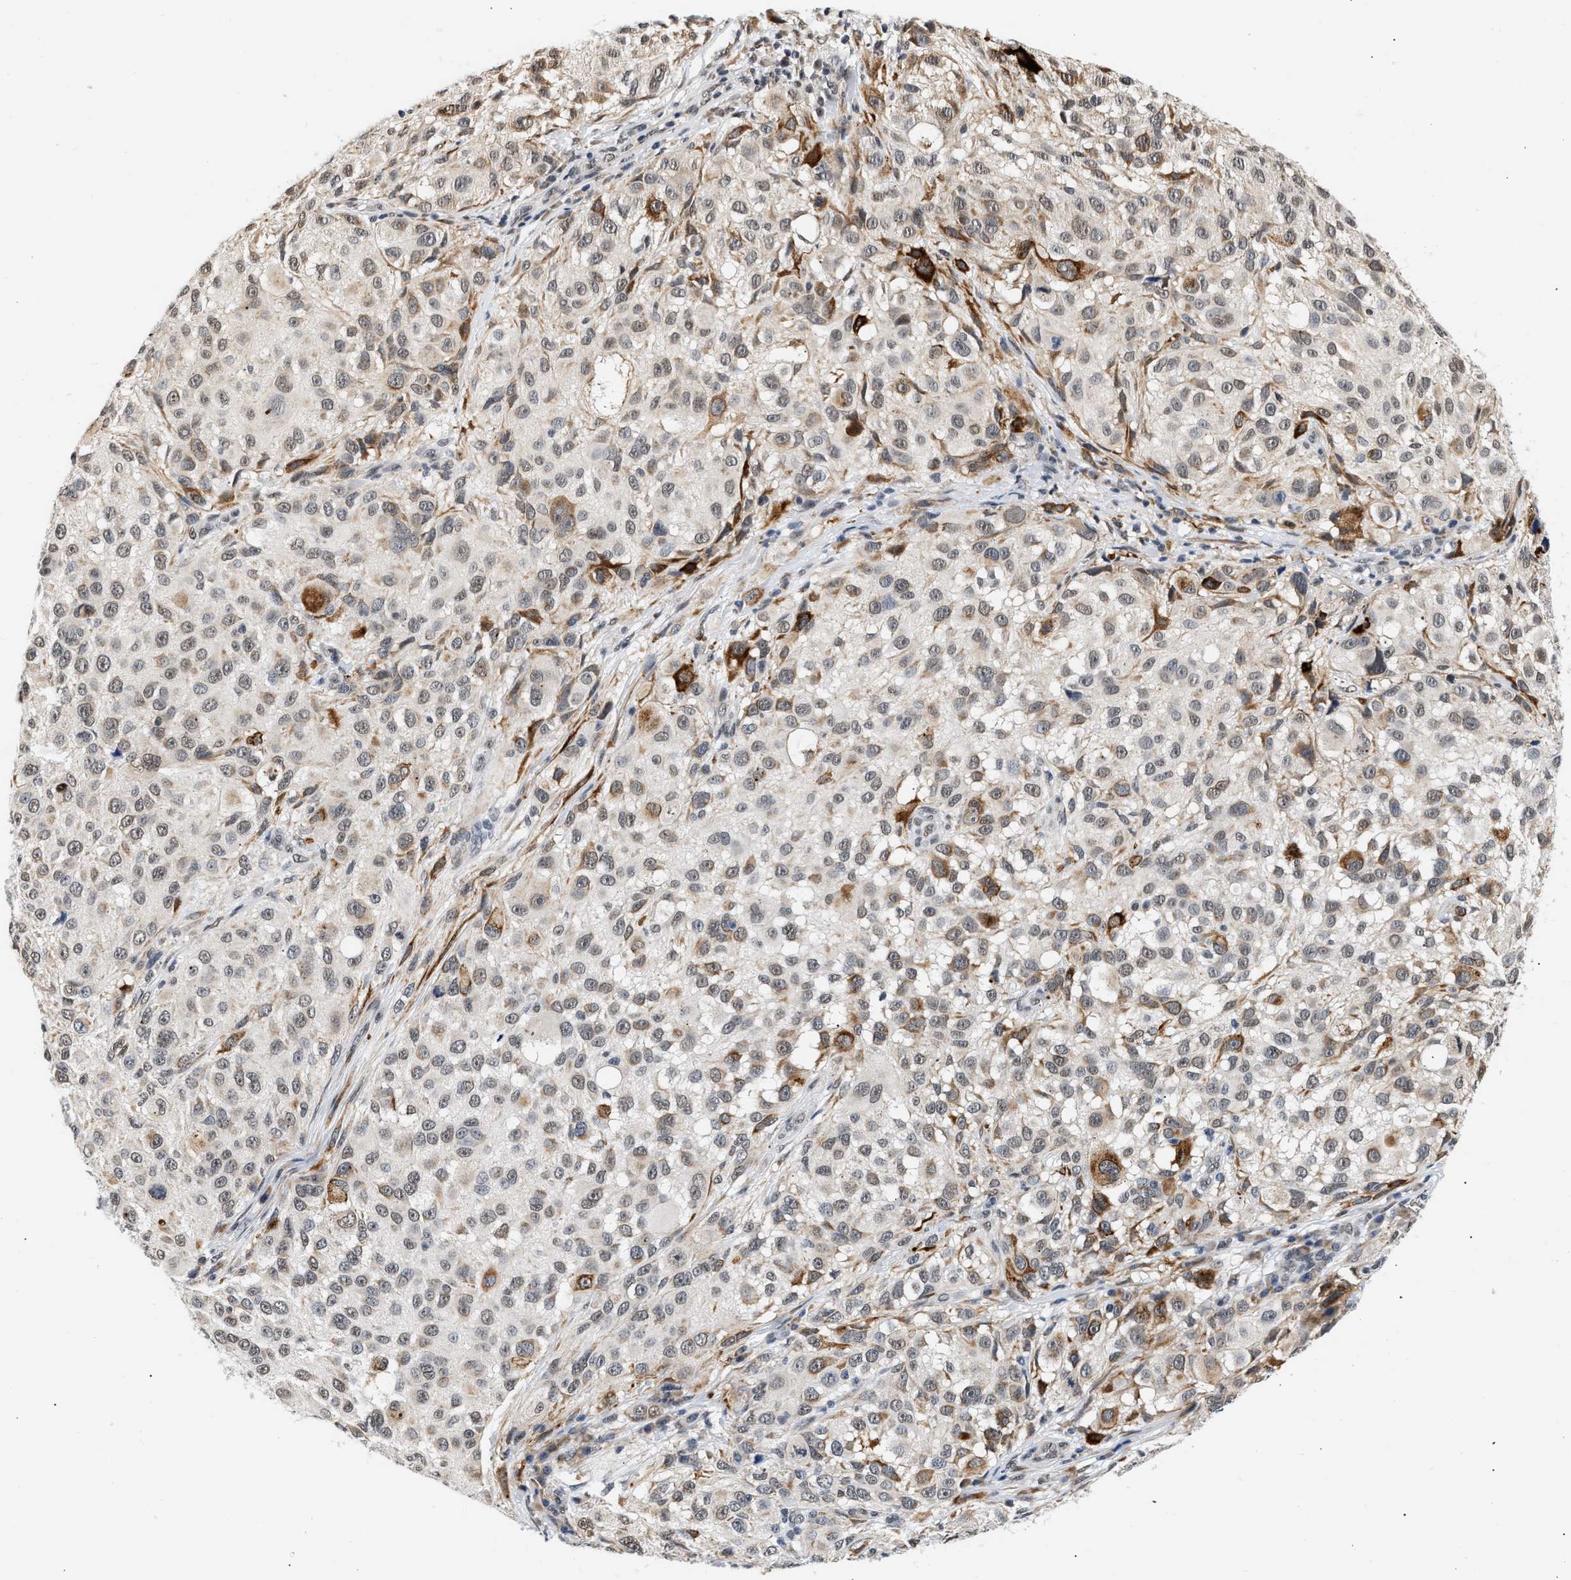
{"staining": {"intensity": "weak", "quantity": "25%-75%", "location": "cytoplasmic/membranous,nuclear"}, "tissue": "melanoma", "cell_type": "Tumor cells", "image_type": "cancer", "snomed": [{"axis": "morphology", "description": "Necrosis, NOS"}, {"axis": "morphology", "description": "Malignant melanoma, NOS"}, {"axis": "topography", "description": "Skin"}], "caption": "High-magnification brightfield microscopy of malignant melanoma stained with DAB (brown) and counterstained with hematoxylin (blue). tumor cells exhibit weak cytoplasmic/membranous and nuclear expression is appreciated in approximately25%-75% of cells. Immunohistochemistry (ihc) stains the protein of interest in brown and the nuclei are stained blue.", "gene": "THOC1", "patient": {"sex": "female", "age": 87}}